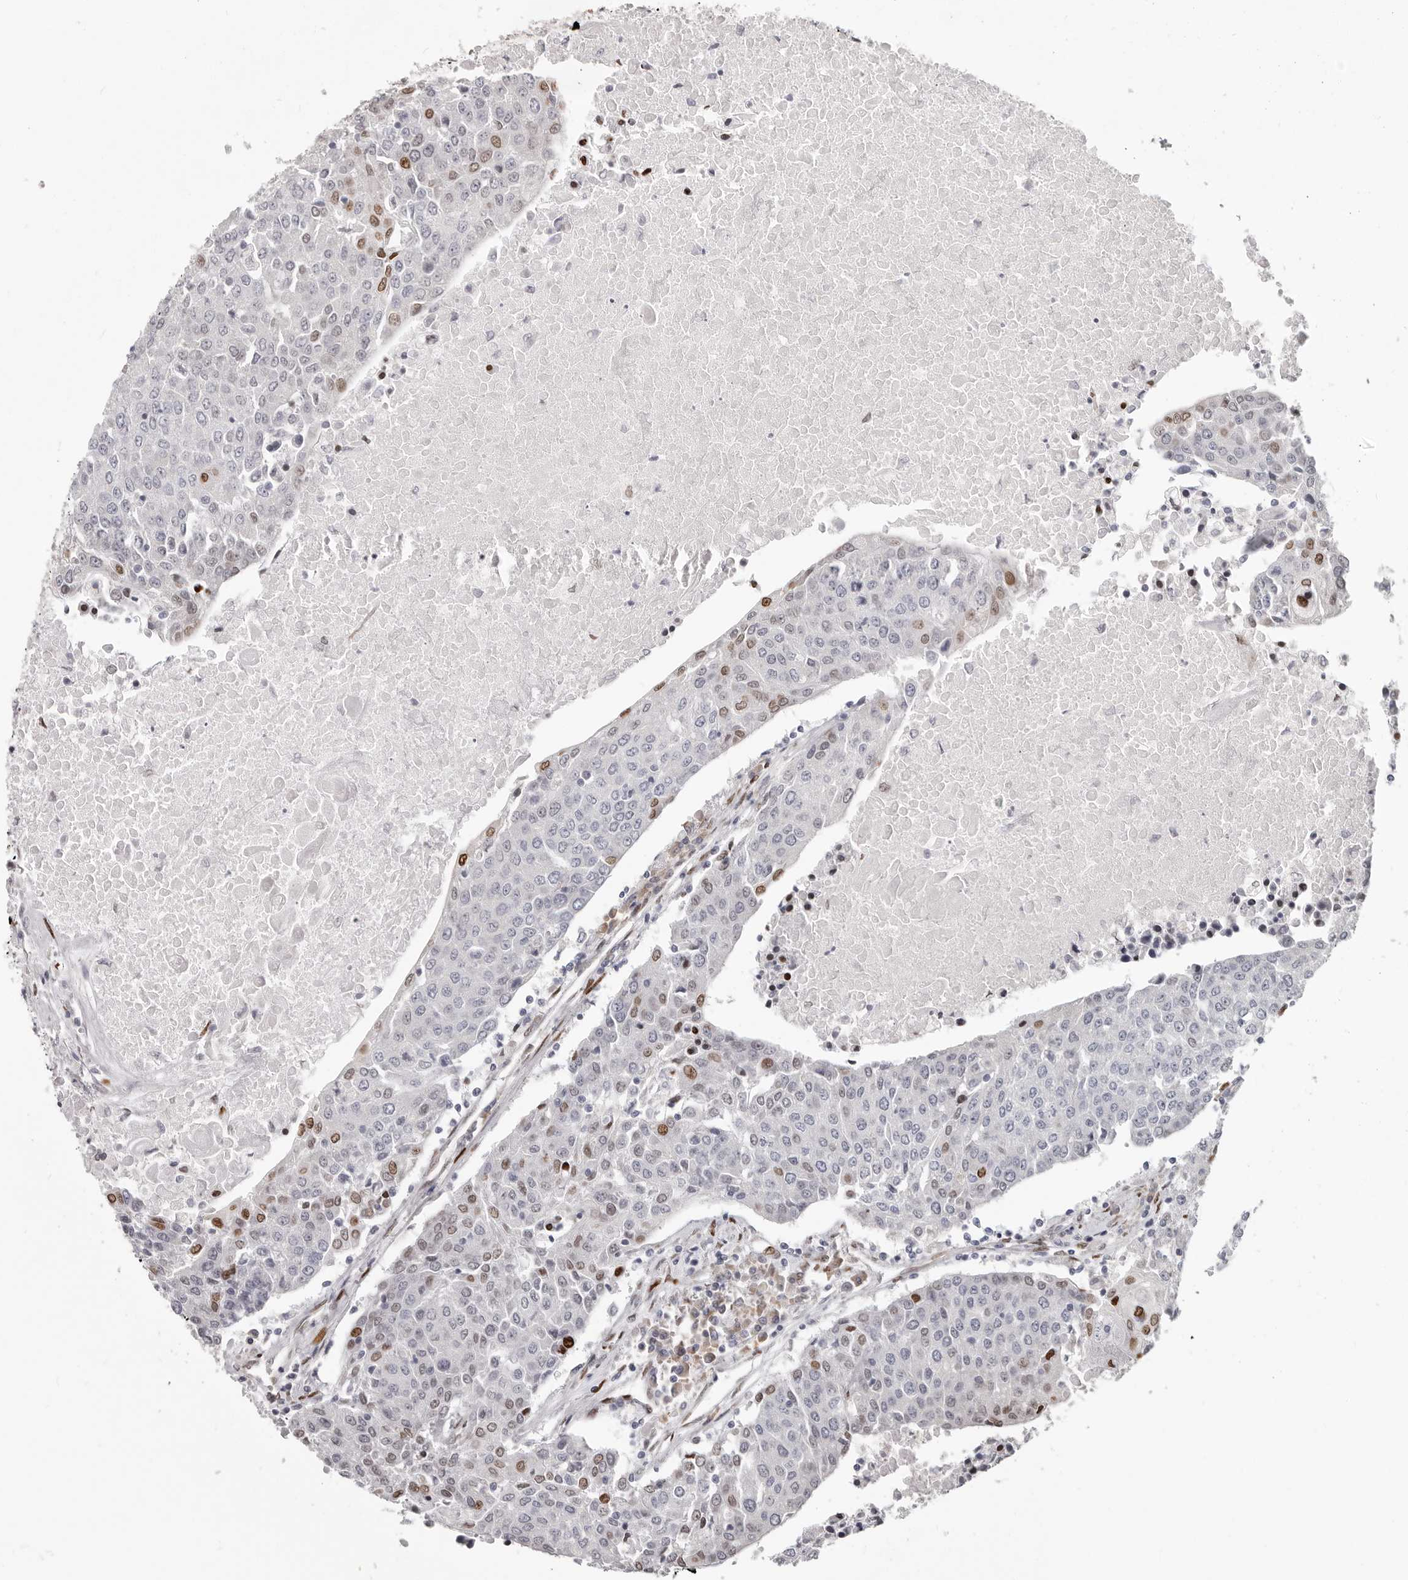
{"staining": {"intensity": "moderate", "quantity": "<25%", "location": "nuclear"}, "tissue": "urothelial cancer", "cell_type": "Tumor cells", "image_type": "cancer", "snomed": [{"axis": "morphology", "description": "Urothelial carcinoma, High grade"}, {"axis": "topography", "description": "Urinary bladder"}], "caption": "Human high-grade urothelial carcinoma stained for a protein (brown) demonstrates moderate nuclear positive positivity in about <25% of tumor cells.", "gene": "SRP19", "patient": {"sex": "female", "age": 85}}